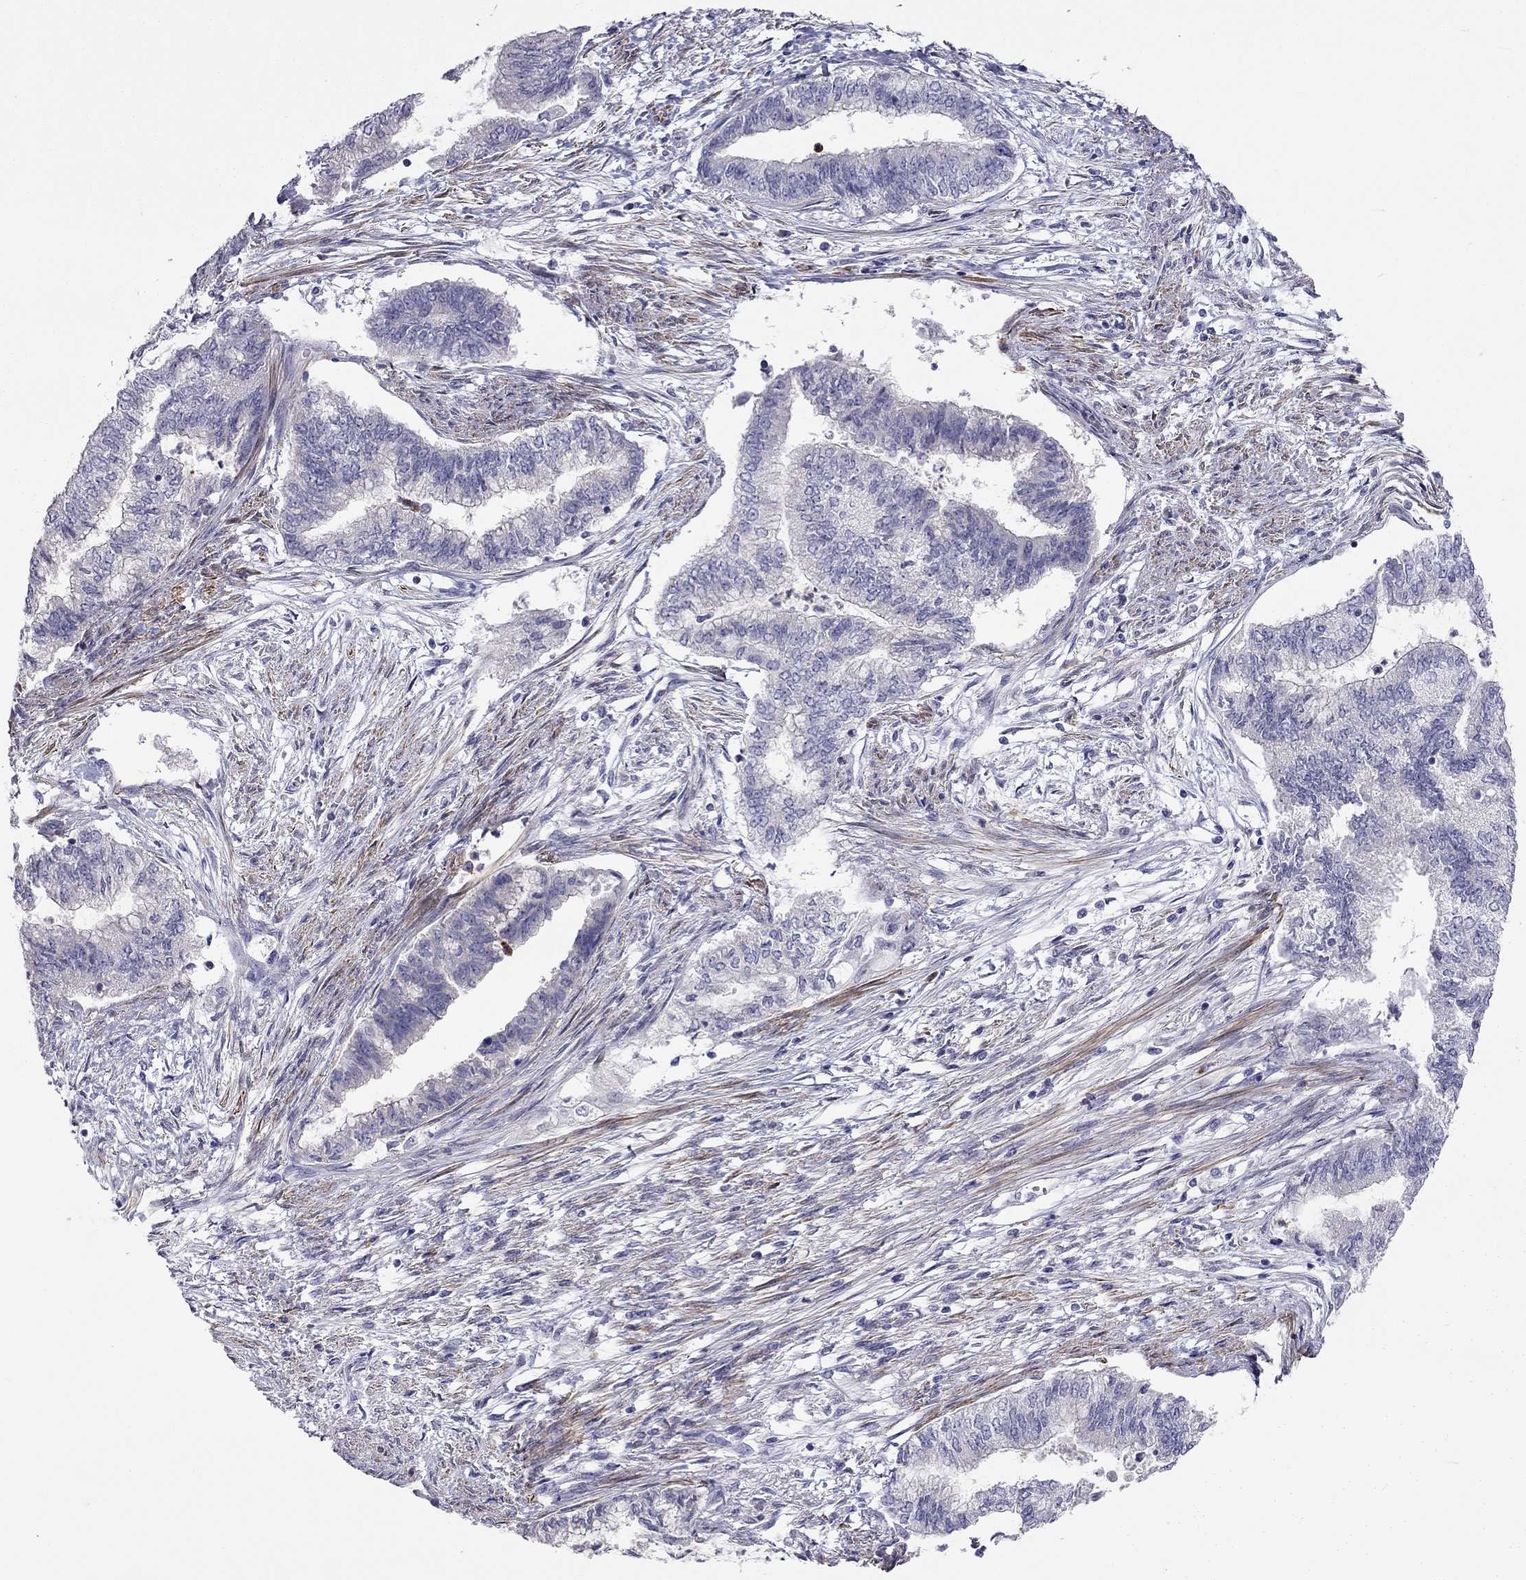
{"staining": {"intensity": "negative", "quantity": "none", "location": "none"}, "tissue": "endometrial cancer", "cell_type": "Tumor cells", "image_type": "cancer", "snomed": [{"axis": "morphology", "description": "Adenocarcinoma, NOS"}, {"axis": "topography", "description": "Endometrium"}], "caption": "DAB (3,3'-diaminobenzidine) immunohistochemical staining of endometrial cancer shows no significant expression in tumor cells.", "gene": "C16orf89", "patient": {"sex": "female", "age": 65}}